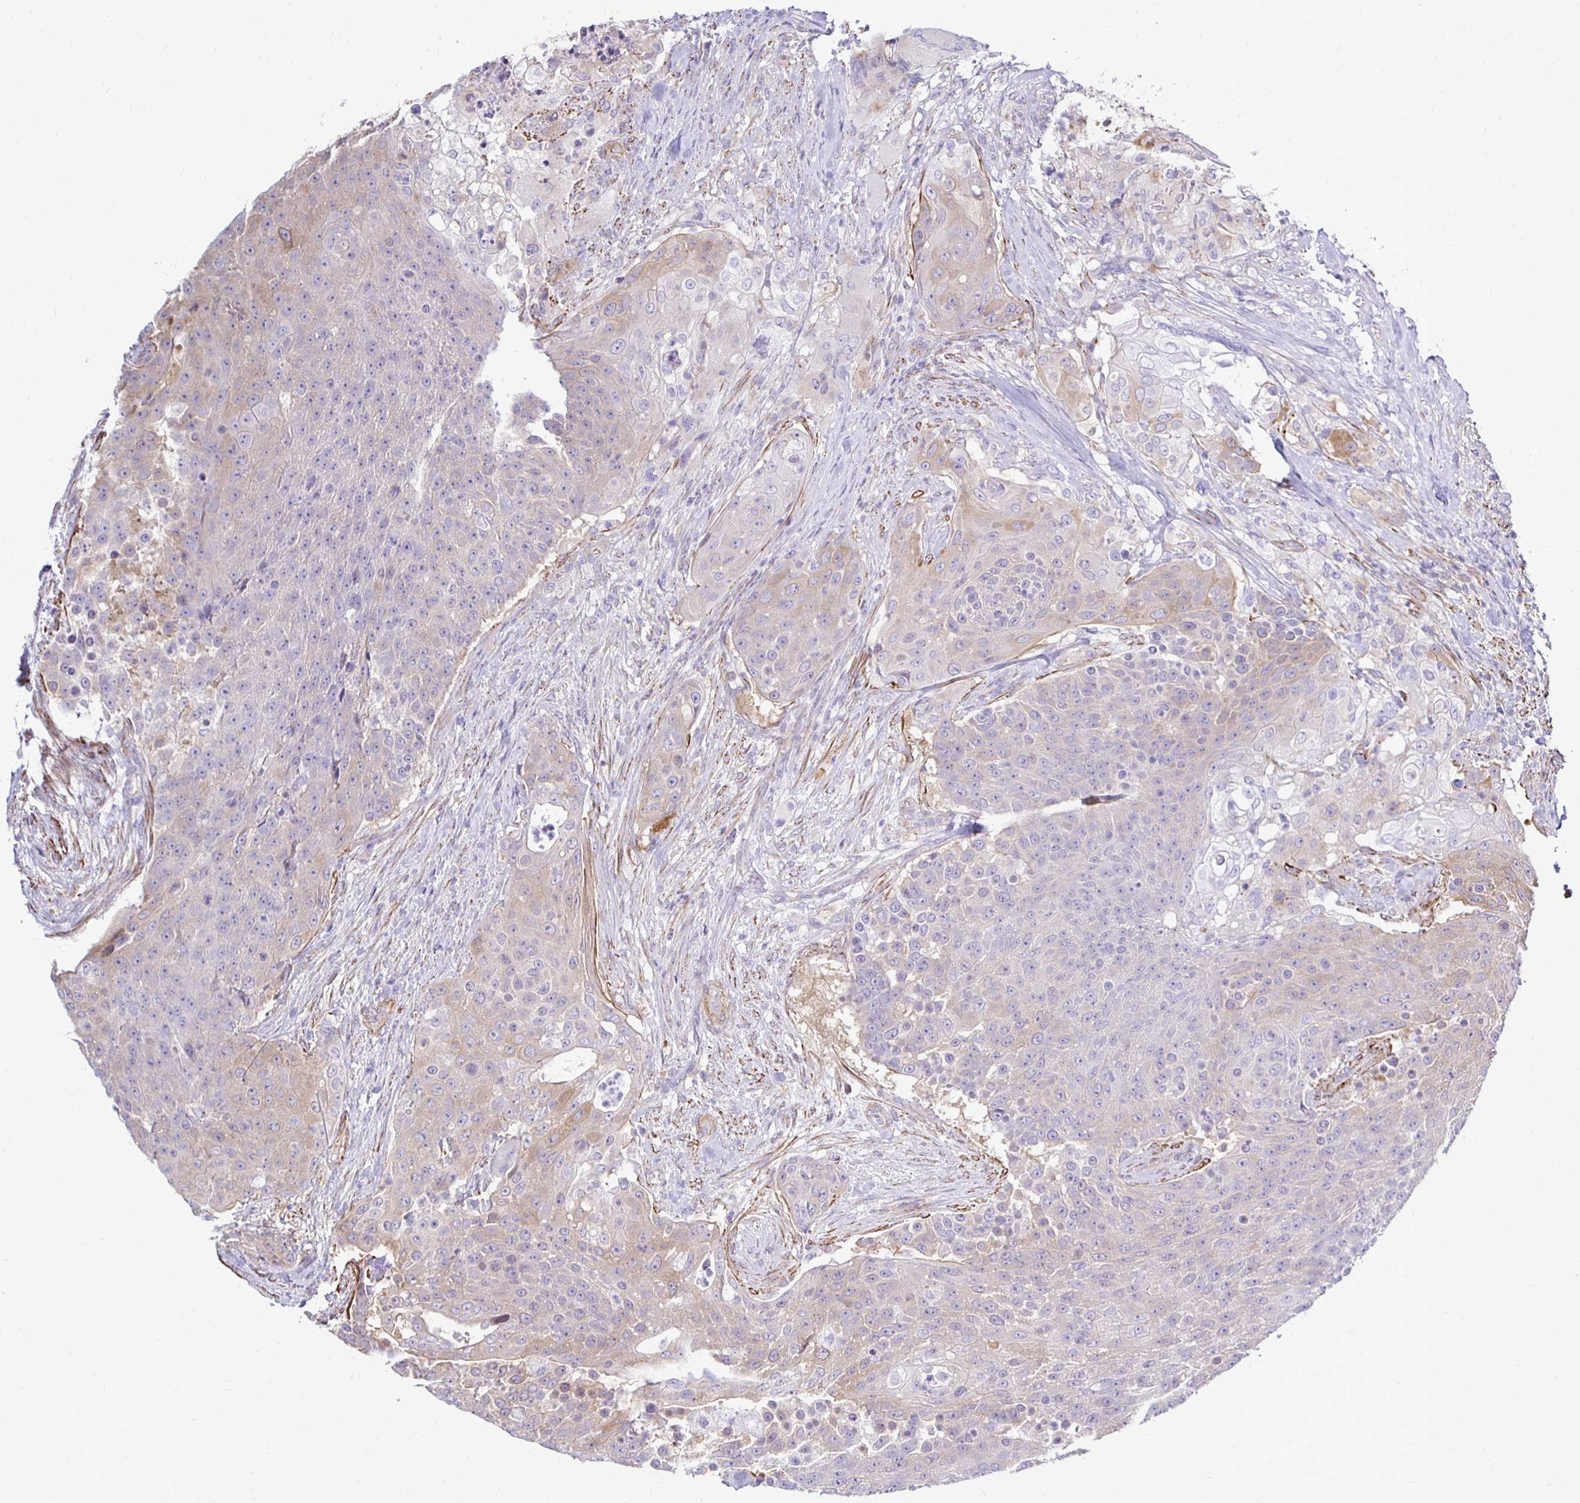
{"staining": {"intensity": "weak", "quantity": "25%-75%", "location": "cytoplasmic/membranous"}, "tissue": "urothelial cancer", "cell_type": "Tumor cells", "image_type": "cancer", "snomed": [{"axis": "morphology", "description": "Urothelial carcinoma, High grade"}, {"axis": "topography", "description": "Urinary bladder"}], "caption": "High-grade urothelial carcinoma stained with a protein marker exhibits weak staining in tumor cells.", "gene": "CTPS1", "patient": {"sex": "female", "age": 63}}